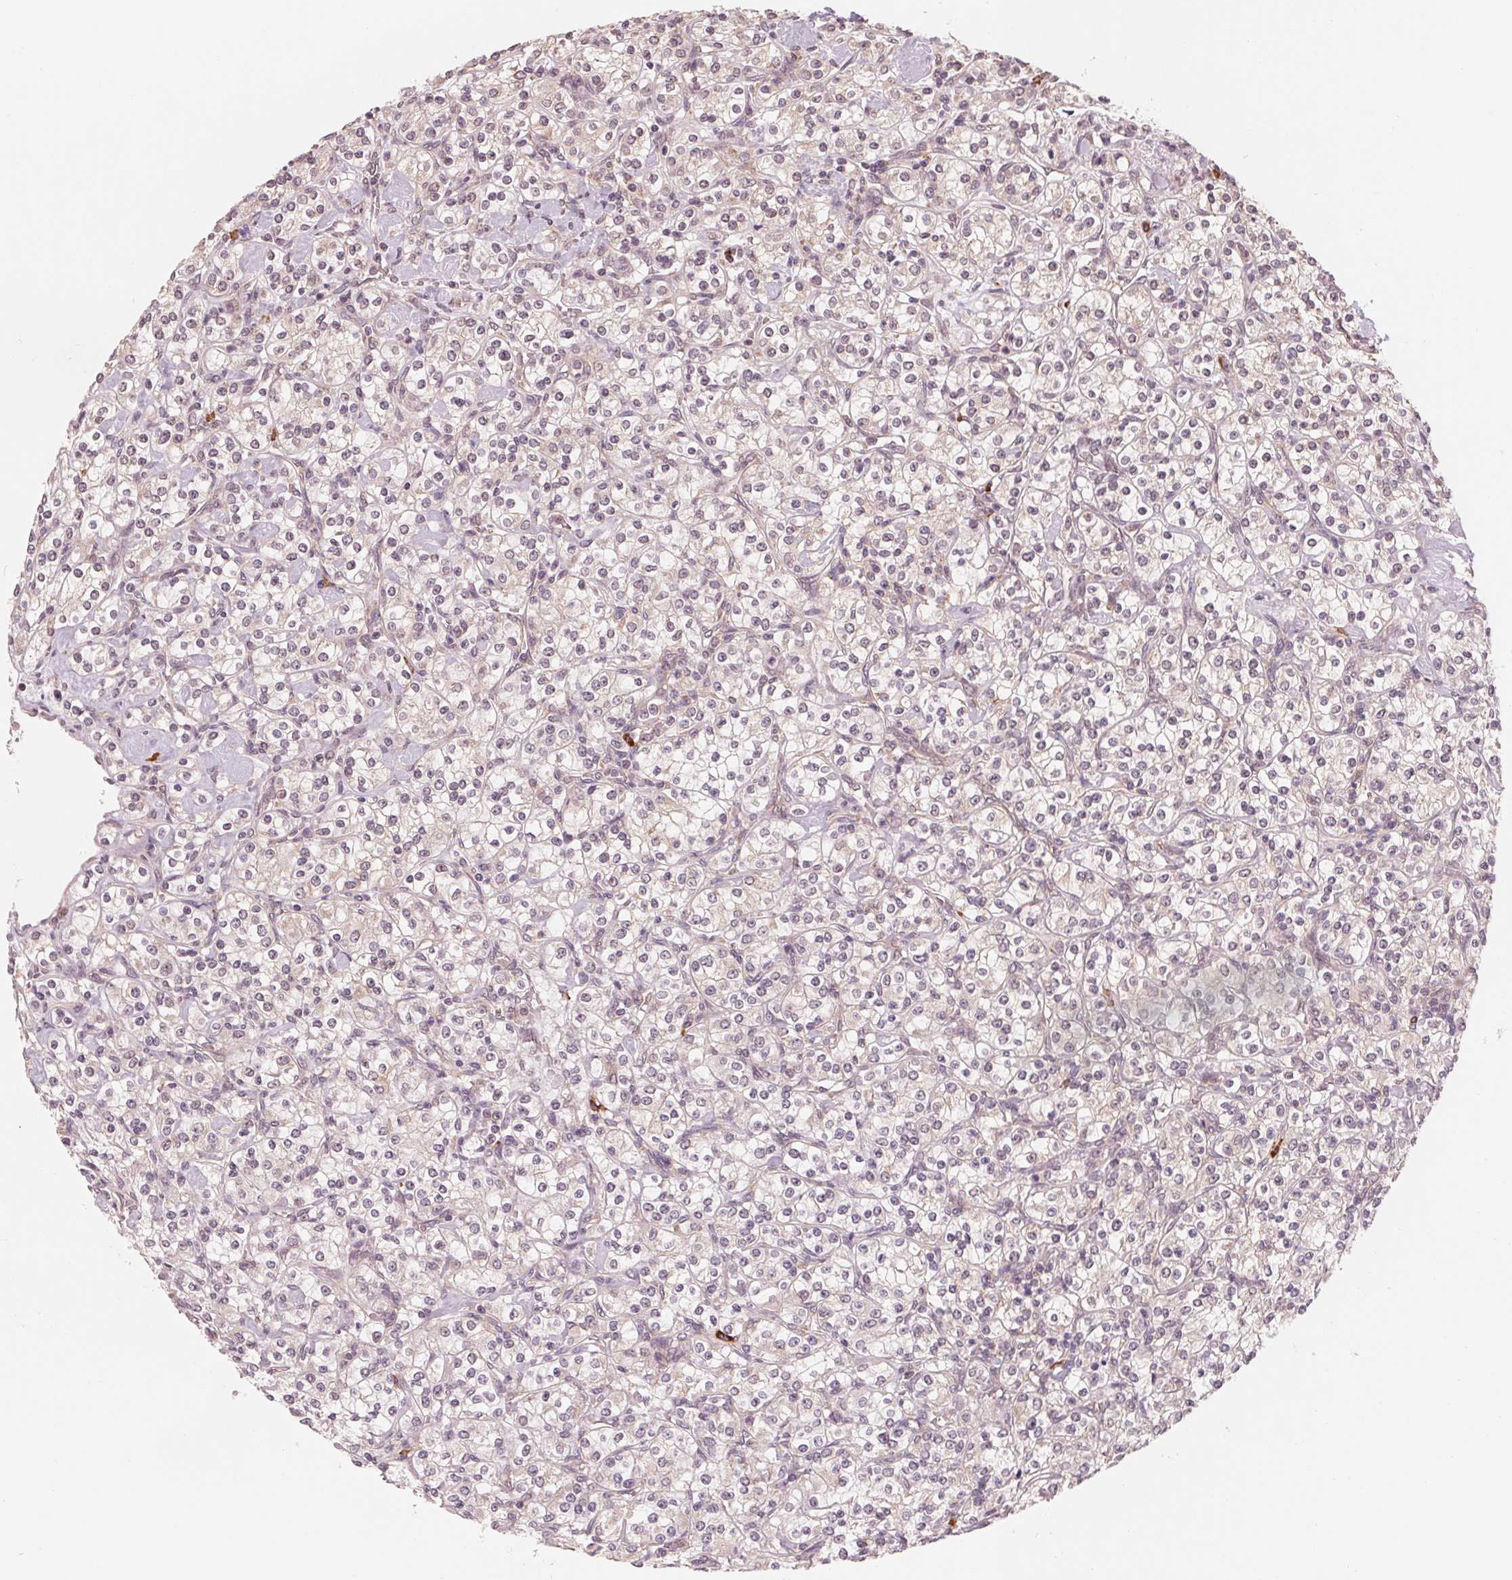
{"staining": {"intensity": "negative", "quantity": "none", "location": "none"}, "tissue": "renal cancer", "cell_type": "Tumor cells", "image_type": "cancer", "snomed": [{"axis": "morphology", "description": "Adenocarcinoma, NOS"}, {"axis": "topography", "description": "Kidney"}], "caption": "Immunohistochemistry of human renal adenocarcinoma demonstrates no positivity in tumor cells. (DAB (3,3'-diaminobenzidine) immunohistochemistry with hematoxylin counter stain).", "gene": "GIGYF2", "patient": {"sex": "male", "age": 77}}